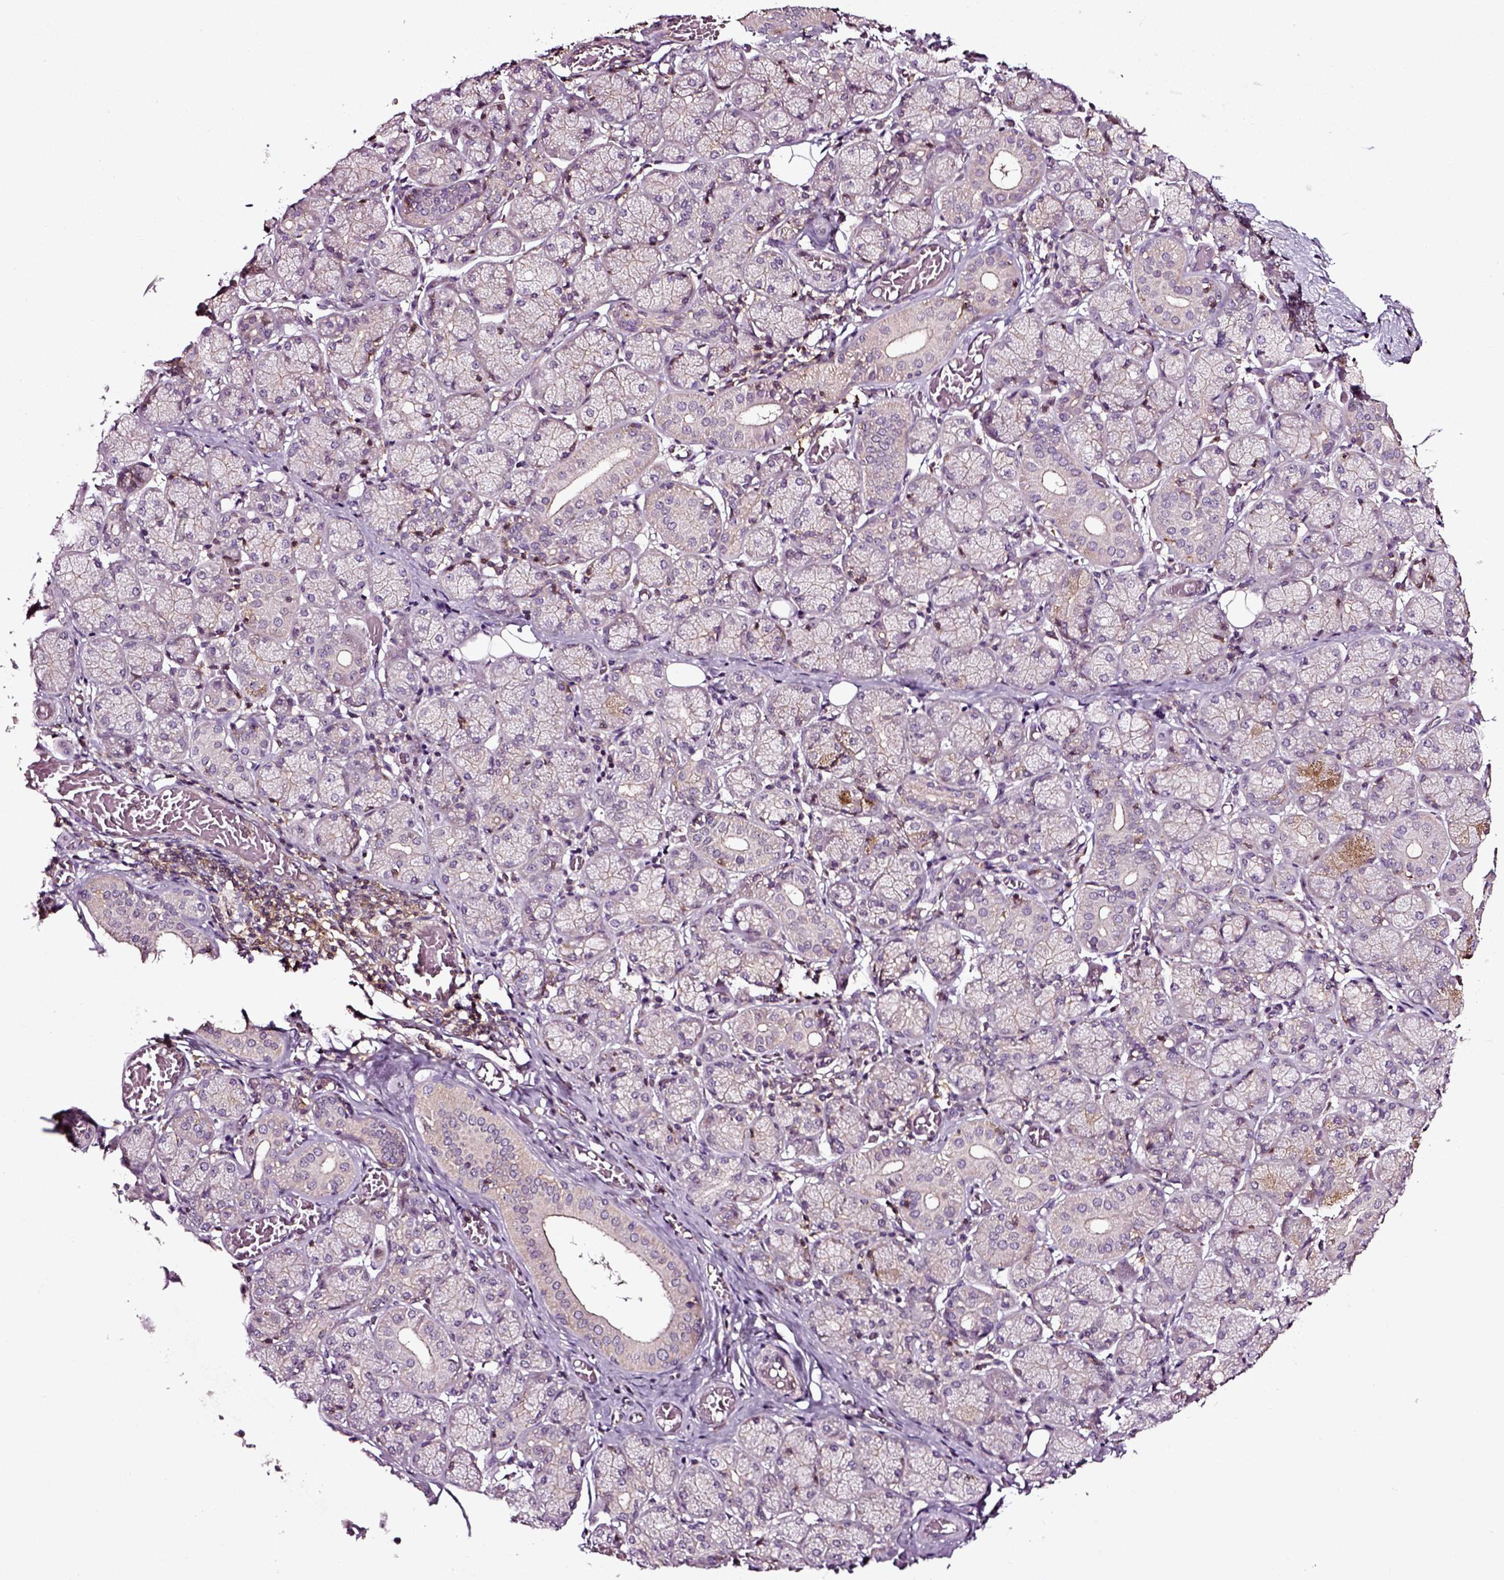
{"staining": {"intensity": "moderate", "quantity": "<25%", "location": "cytoplasmic/membranous"}, "tissue": "salivary gland", "cell_type": "Glandular cells", "image_type": "normal", "snomed": [{"axis": "morphology", "description": "Normal tissue, NOS"}, {"axis": "topography", "description": "Salivary gland"}, {"axis": "topography", "description": "Peripheral nerve tissue"}], "caption": "IHC photomicrograph of benign salivary gland stained for a protein (brown), which exhibits low levels of moderate cytoplasmic/membranous expression in approximately <25% of glandular cells.", "gene": "RHOF", "patient": {"sex": "female", "age": 24}}